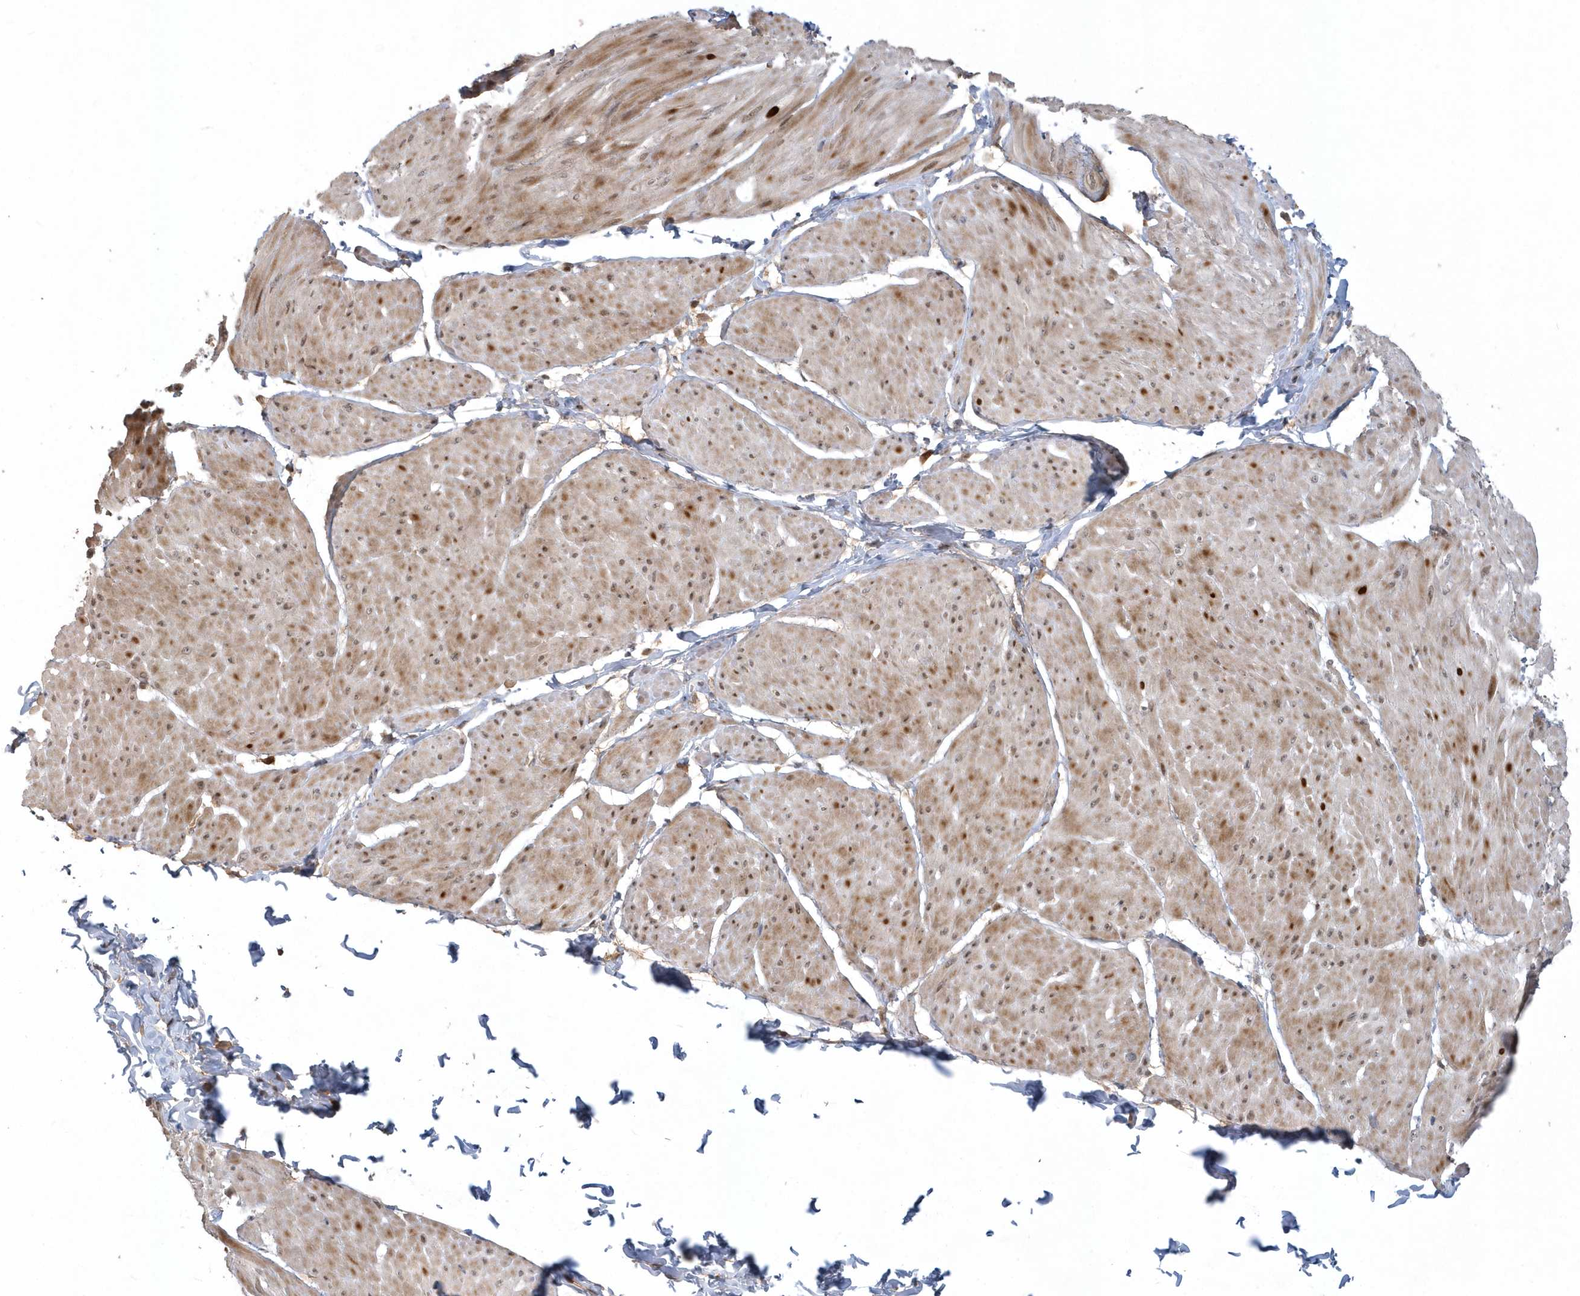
{"staining": {"intensity": "moderate", "quantity": ">75%", "location": "cytoplasmic/membranous,nuclear"}, "tissue": "smooth muscle", "cell_type": "Smooth muscle cells", "image_type": "normal", "snomed": [{"axis": "morphology", "description": "Urothelial carcinoma, High grade"}, {"axis": "topography", "description": "Urinary bladder"}], "caption": "The immunohistochemical stain highlights moderate cytoplasmic/membranous,nuclear expression in smooth muscle cells of normal smooth muscle. The staining is performed using DAB brown chromogen to label protein expression. The nuclei are counter-stained blue using hematoxylin.", "gene": "TRAIP", "patient": {"sex": "male", "age": 46}}